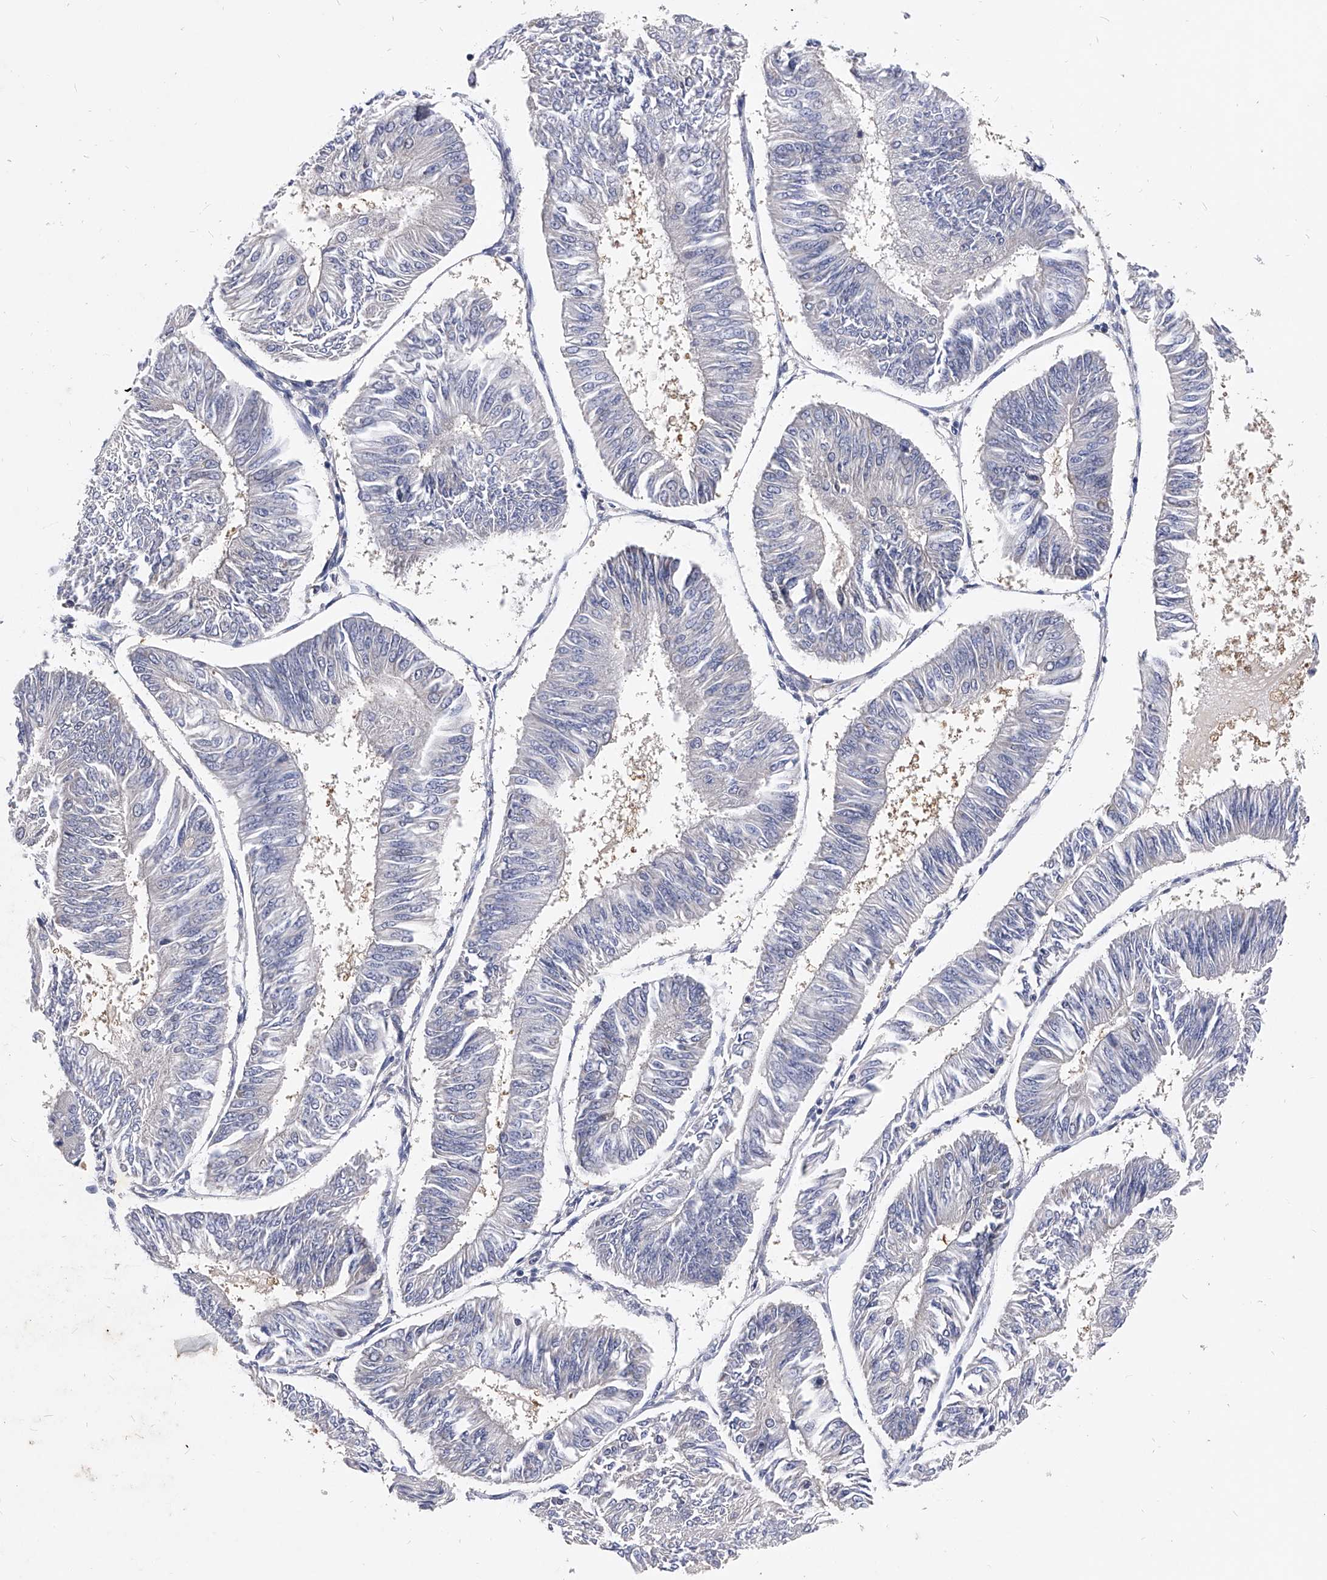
{"staining": {"intensity": "negative", "quantity": "none", "location": "none"}, "tissue": "endometrial cancer", "cell_type": "Tumor cells", "image_type": "cancer", "snomed": [{"axis": "morphology", "description": "Adenocarcinoma, NOS"}, {"axis": "topography", "description": "Endometrium"}], "caption": "The photomicrograph displays no significant expression in tumor cells of endometrial cancer. The staining was performed using DAB to visualize the protein expression in brown, while the nuclei were stained in blue with hematoxylin (Magnification: 20x).", "gene": "PPP5C", "patient": {"sex": "female", "age": 58}}